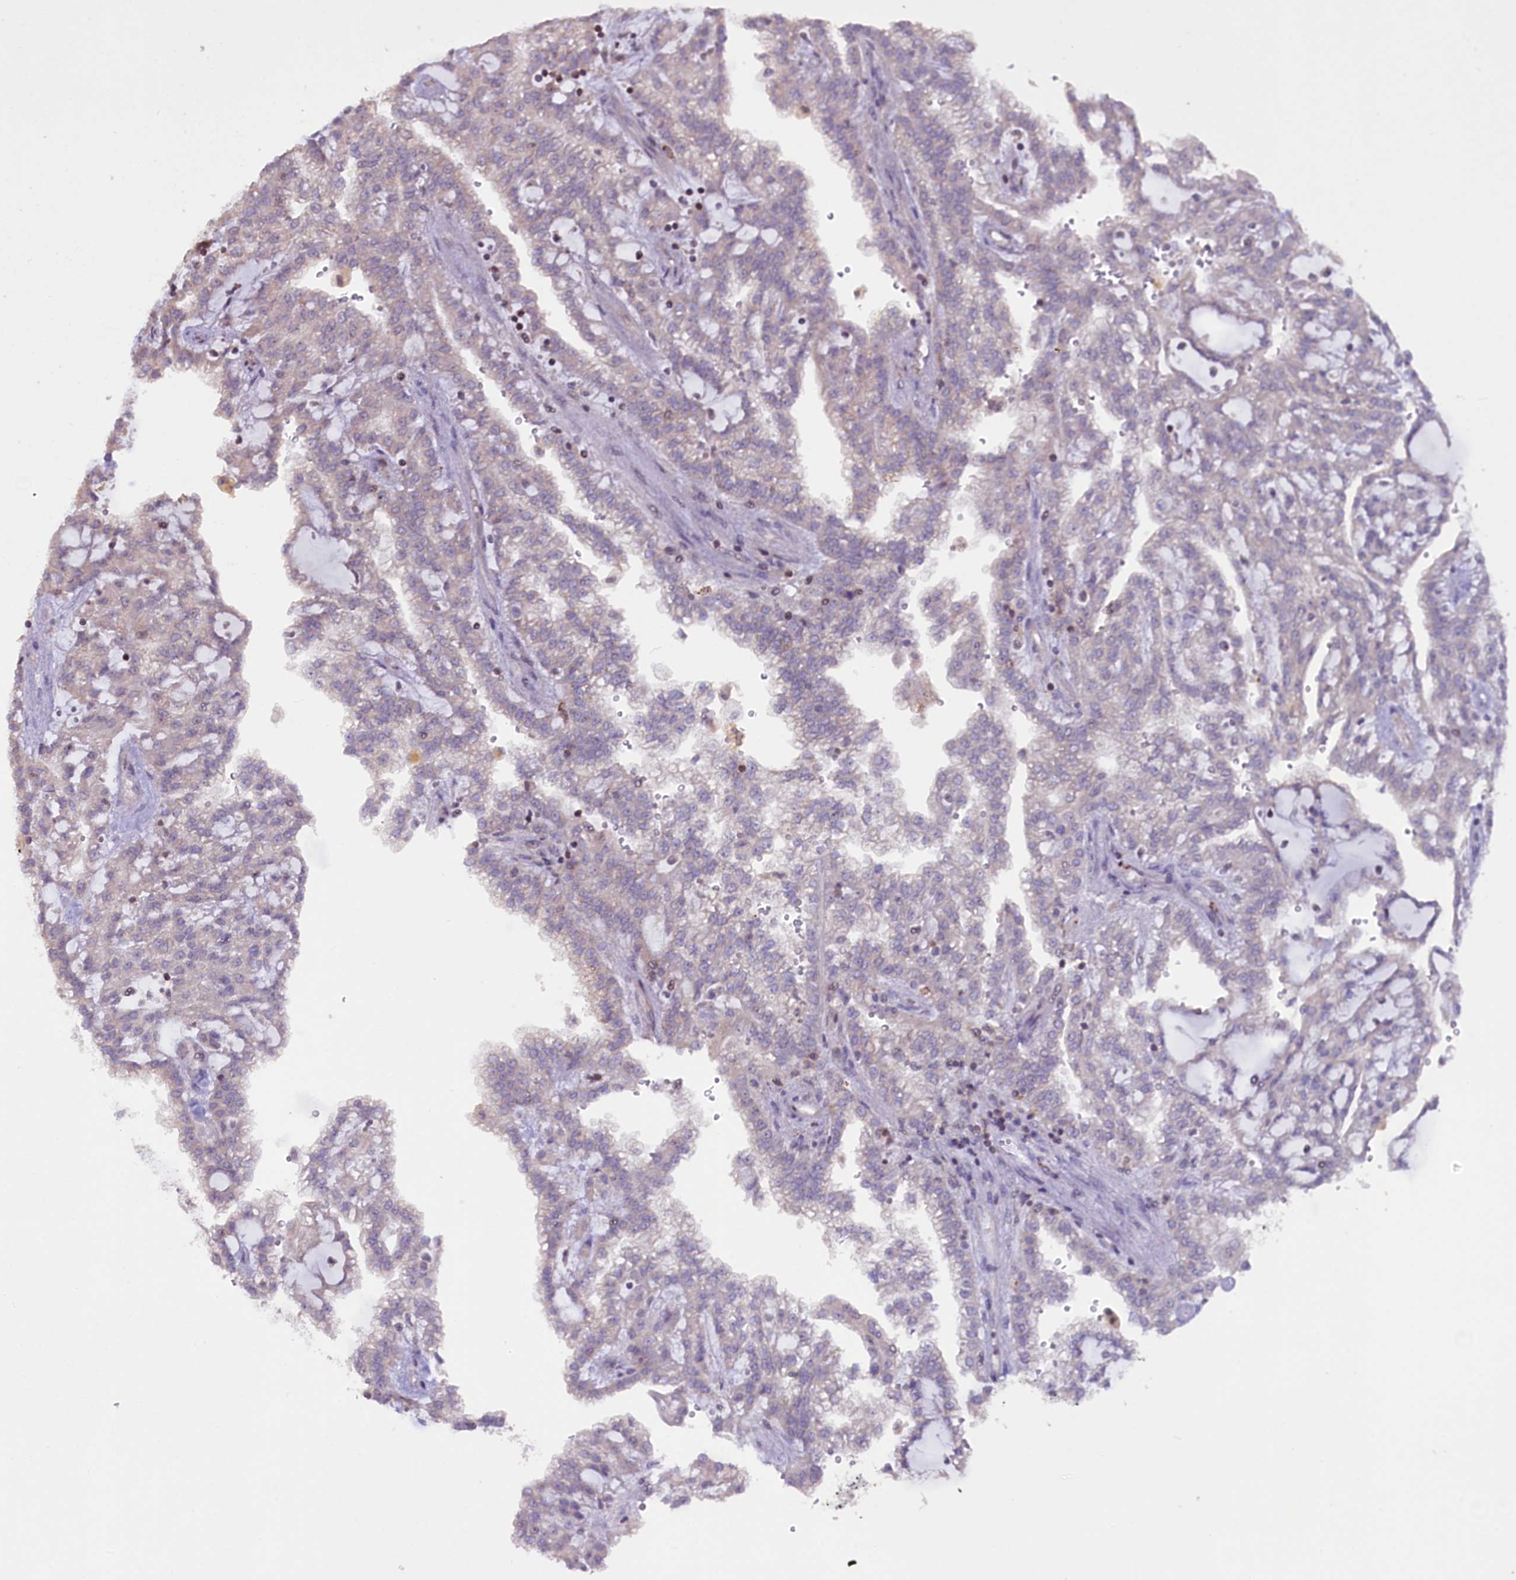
{"staining": {"intensity": "weak", "quantity": "<25%", "location": "cytoplasmic/membranous"}, "tissue": "renal cancer", "cell_type": "Tumor cells", "image_type": "cancer", "snomed": [{"axis": "morphology", "description": "Adenocarcinoma, NOS"}, {"axis": "topography", "description": "Kidney"}], "caption": "Human renal cancer (adenocarcinoma) stained for a protein using IHC demonstrates no staining in tumor cells.", "gene": "RPUSD3", "patient": {"sex": "male", "age": 63}}